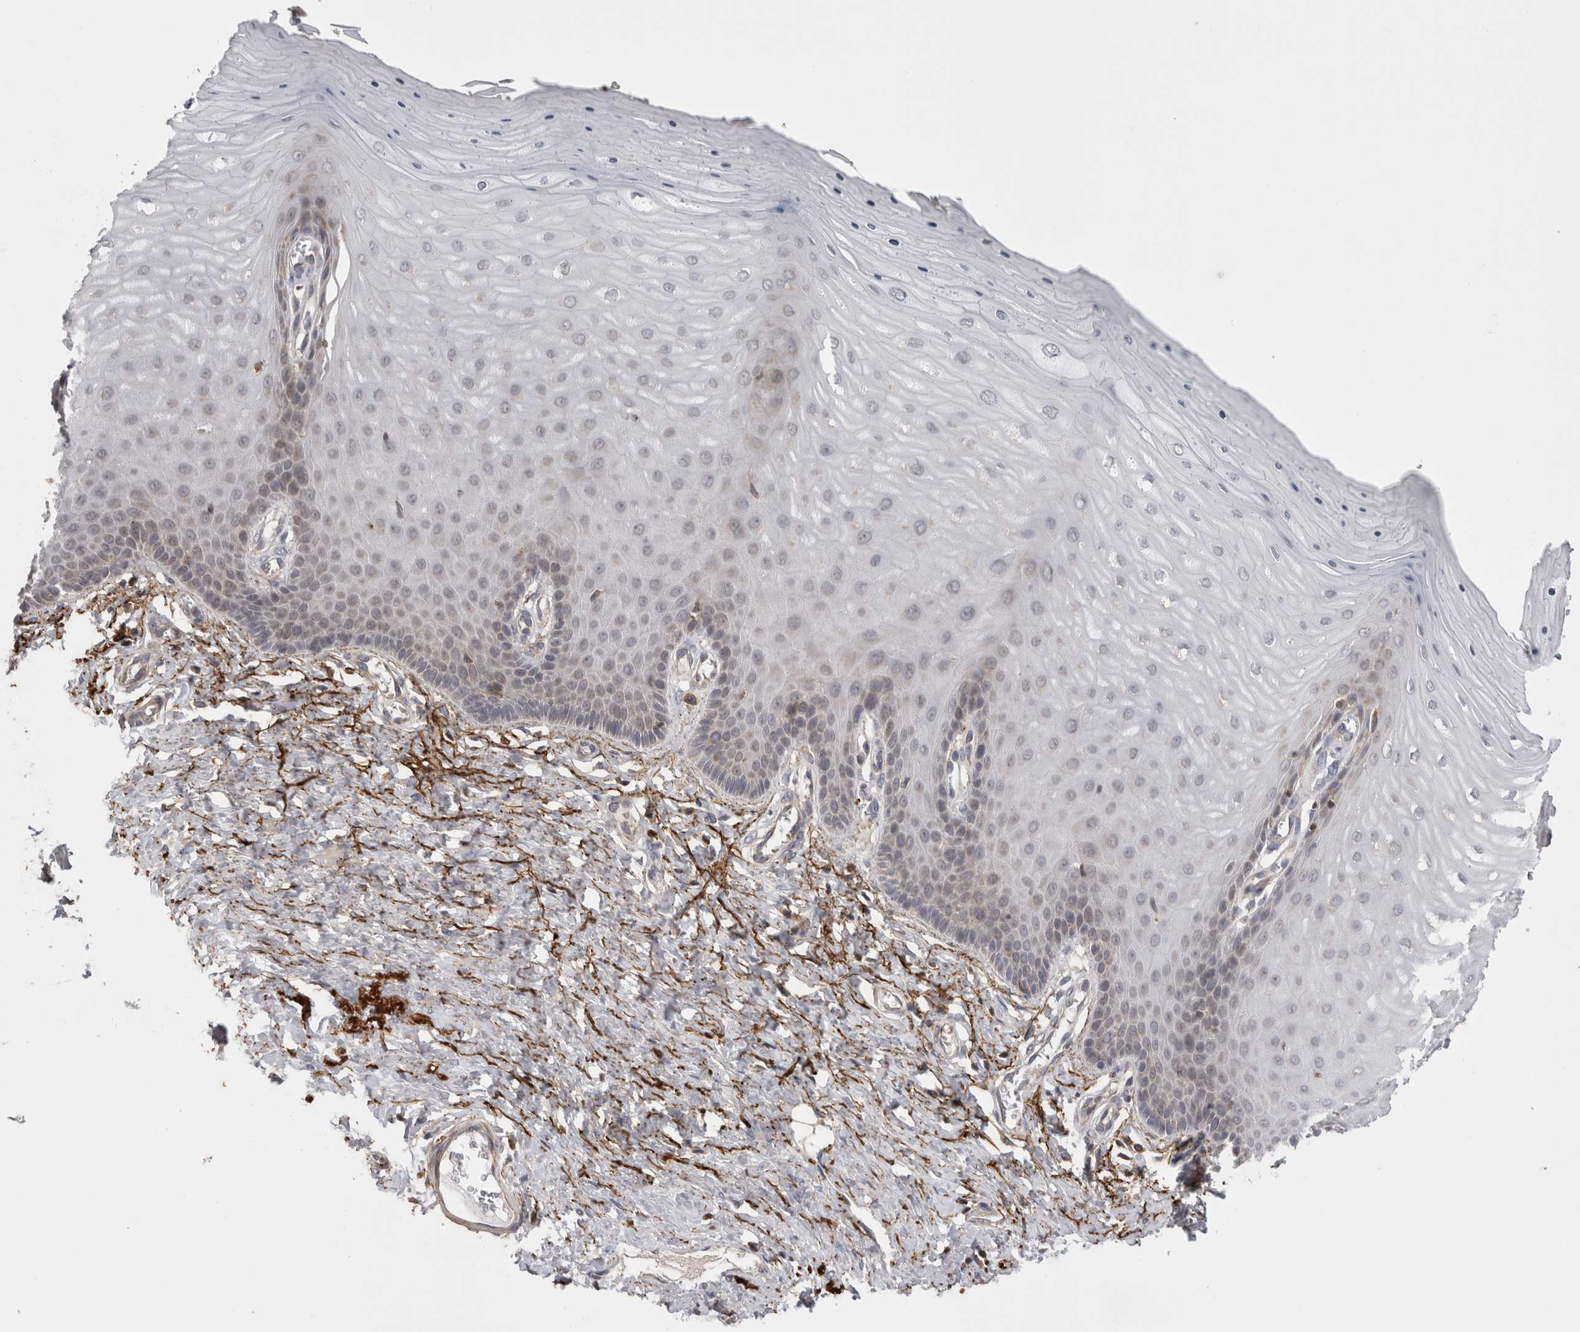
{"staining": {"intensity": "weak", "quantity": ">75%", "location": "cytoplasmic/membranous"}, "tissue": "cervix", "cell_type": "Glandular cells", "image_type": "normal", "snomed": [{"axis": "morphology", "description": "Normal tissue, NOS"}, {"axis": "topography", "description": "Cervix"}], "caption": "Protein positivity by immunohistochemistry reveals weak cytoplasmic/membranous staining in about >75% of glandular cells in benign cervix.", "gene": "DARS2", "patient": {"sex": "female", "age": 55}}